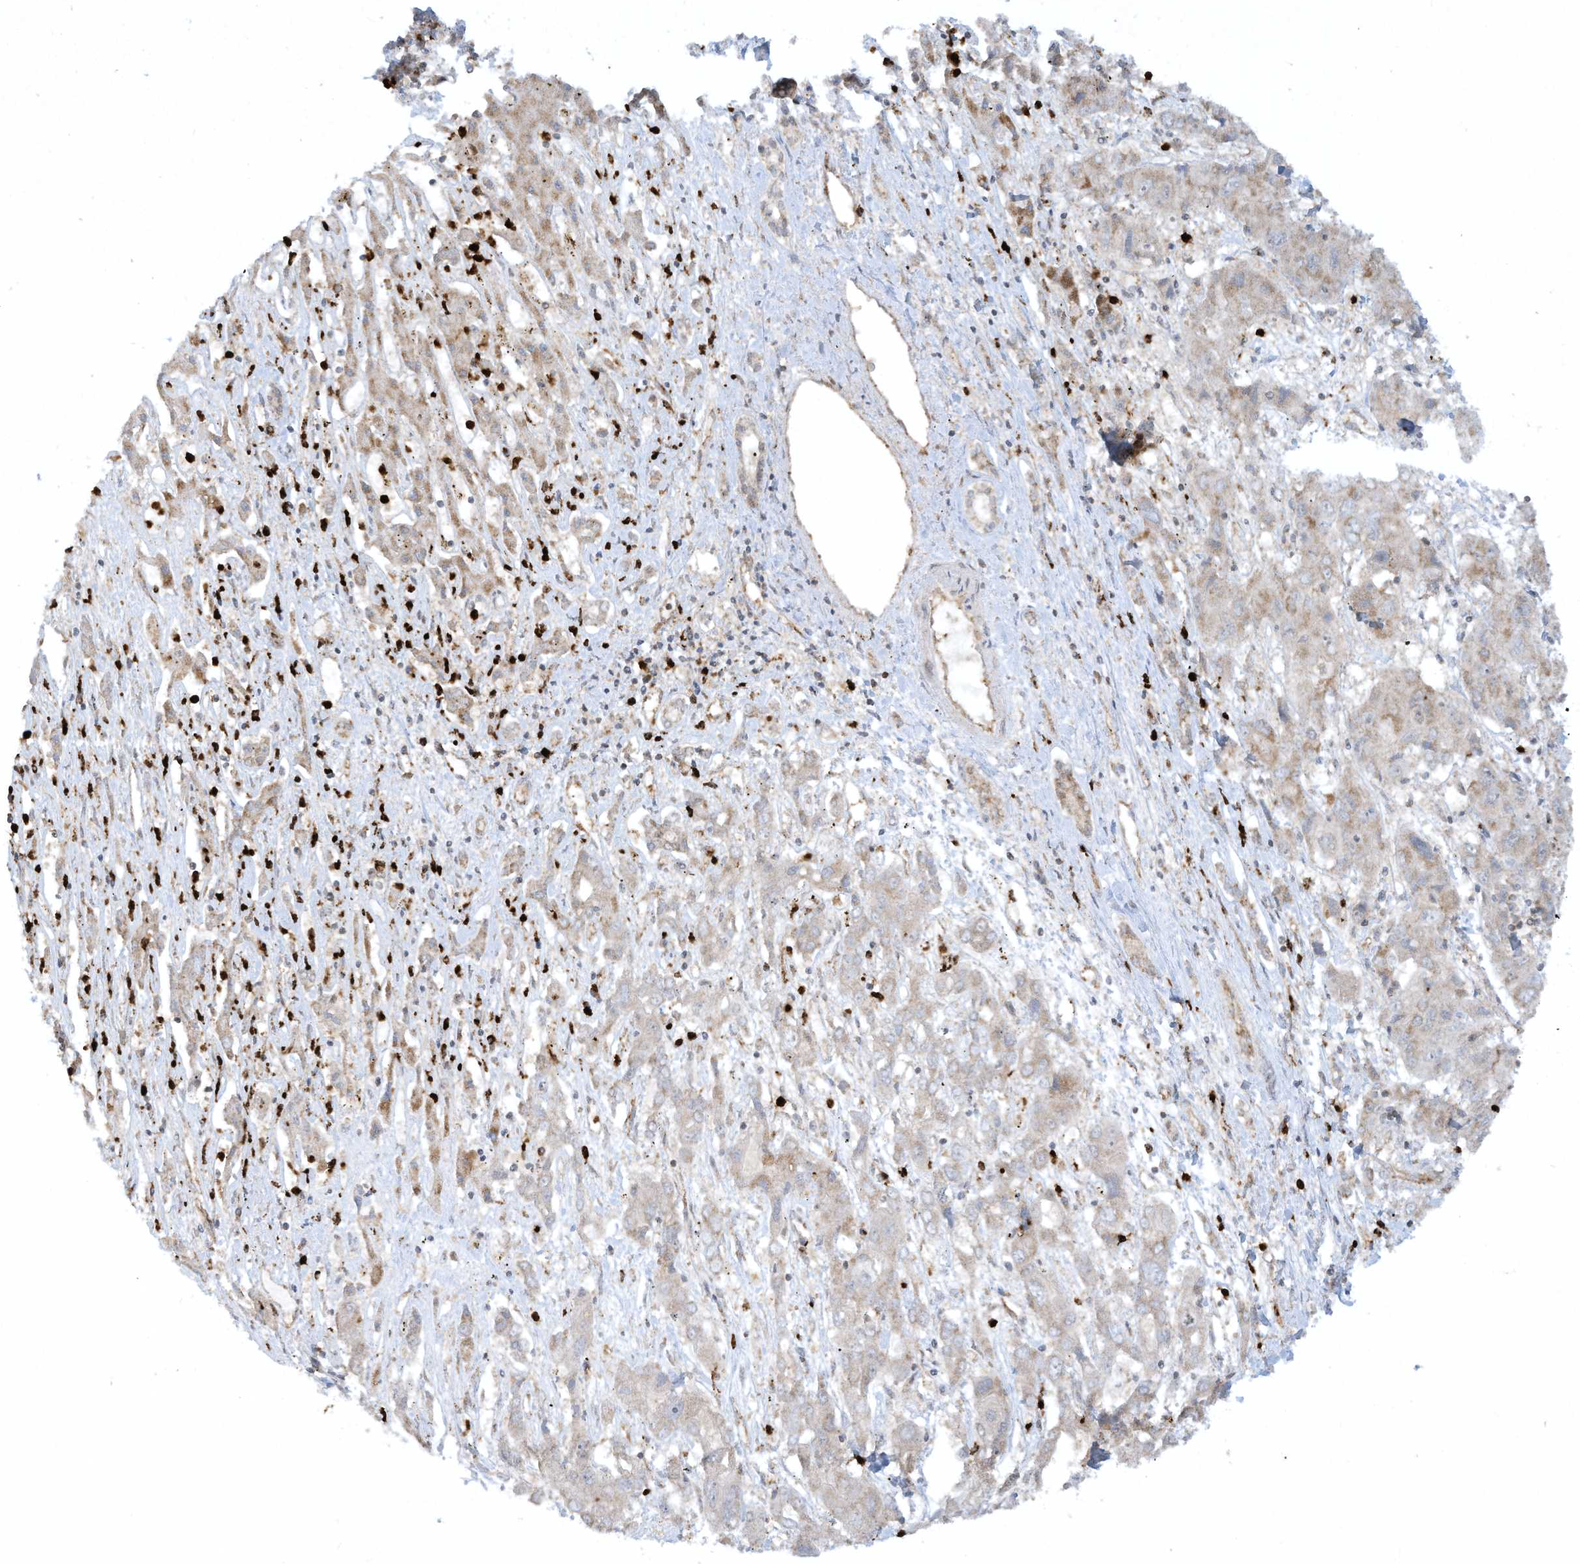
{"staining": {"intensity": "weak", "quantity": ">75%", "location": "cytoplasmic/membranous"}, "tissue": "liver cancer", "cell_type": "Tumor cells", "image_type": "cancer", "snomed": [{"axis": "morphology", "description": "Cholangiocarcinoma"}, {"axis": "topography", "description": "Liver"}], "caption": "Approximately >75% of tumor cells in liver cancer demonstrate weak cytoplasmic/membranous protein staining as visualized by brown immunohistochemical staining.", "gene": "CHRNA4", "patient": {"sex": "male", "age": 67}}